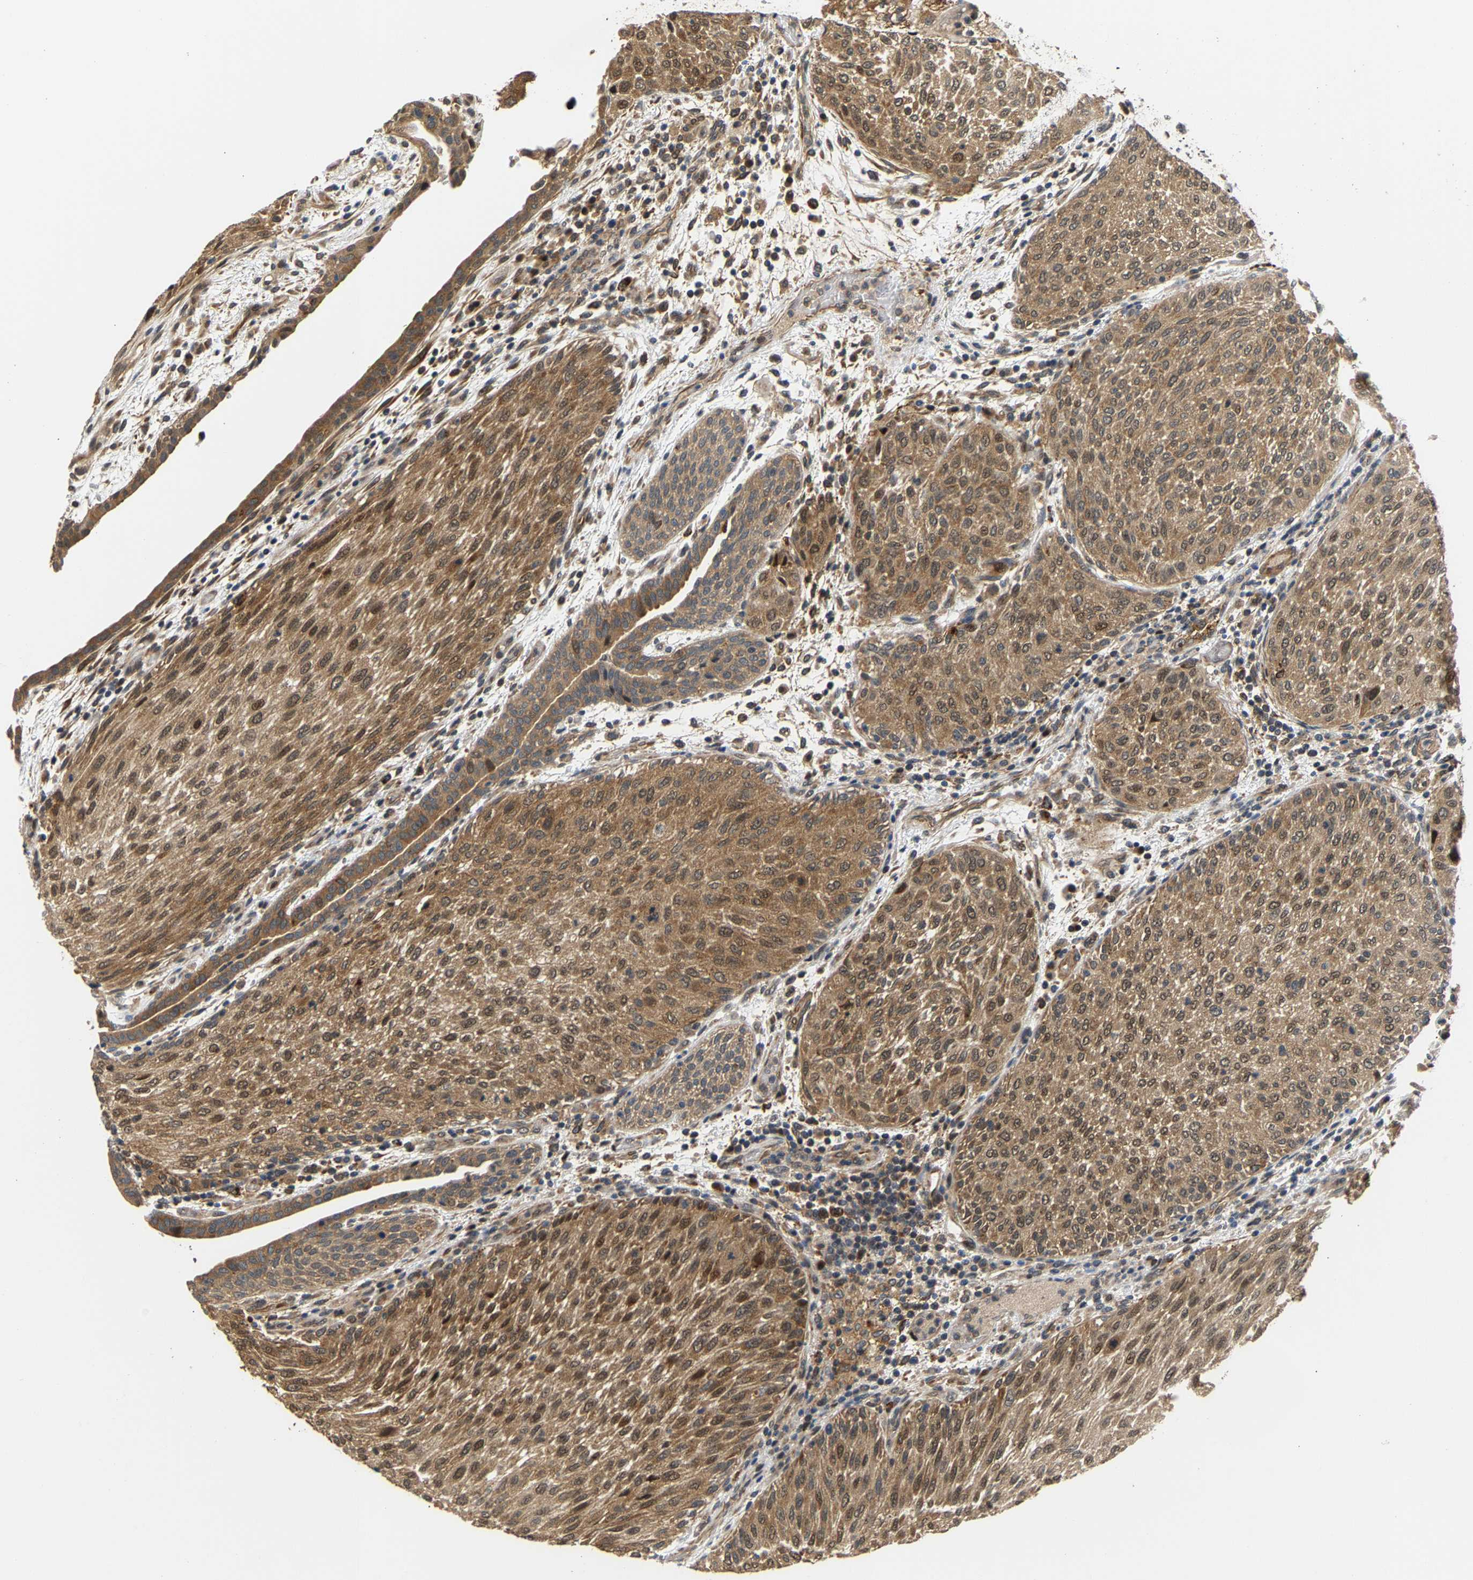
{"staining": {"intensity": "moderate", "quantity": ">75%", "location": "cytoplasmic/membranous,nuclear"}, "tissue": "urothelial cancer", "cell_type": "Tumor cells", "image_type": "cancer", "snomed": [{"axis": "morphology", "description": "Urothelial carcinoma, Low grade"}, {"axis": "morphology", "description": "Urothelial carcinoma, High grade"}, {"axis": "topography", "description": "Urinary bladder"}], "caption": "DAB (3,3'-diaminobenzidine) immunohistochemical staining of human urothelial cancer reveals moderate cytoplasmic/membranous and nuclear protein expression in about >75% of tumor cells. (Brightfield microscopy of DAB IHC at high magnification).", "gene": "LARP6", "patient": {"sex": "male", "age": 35}}